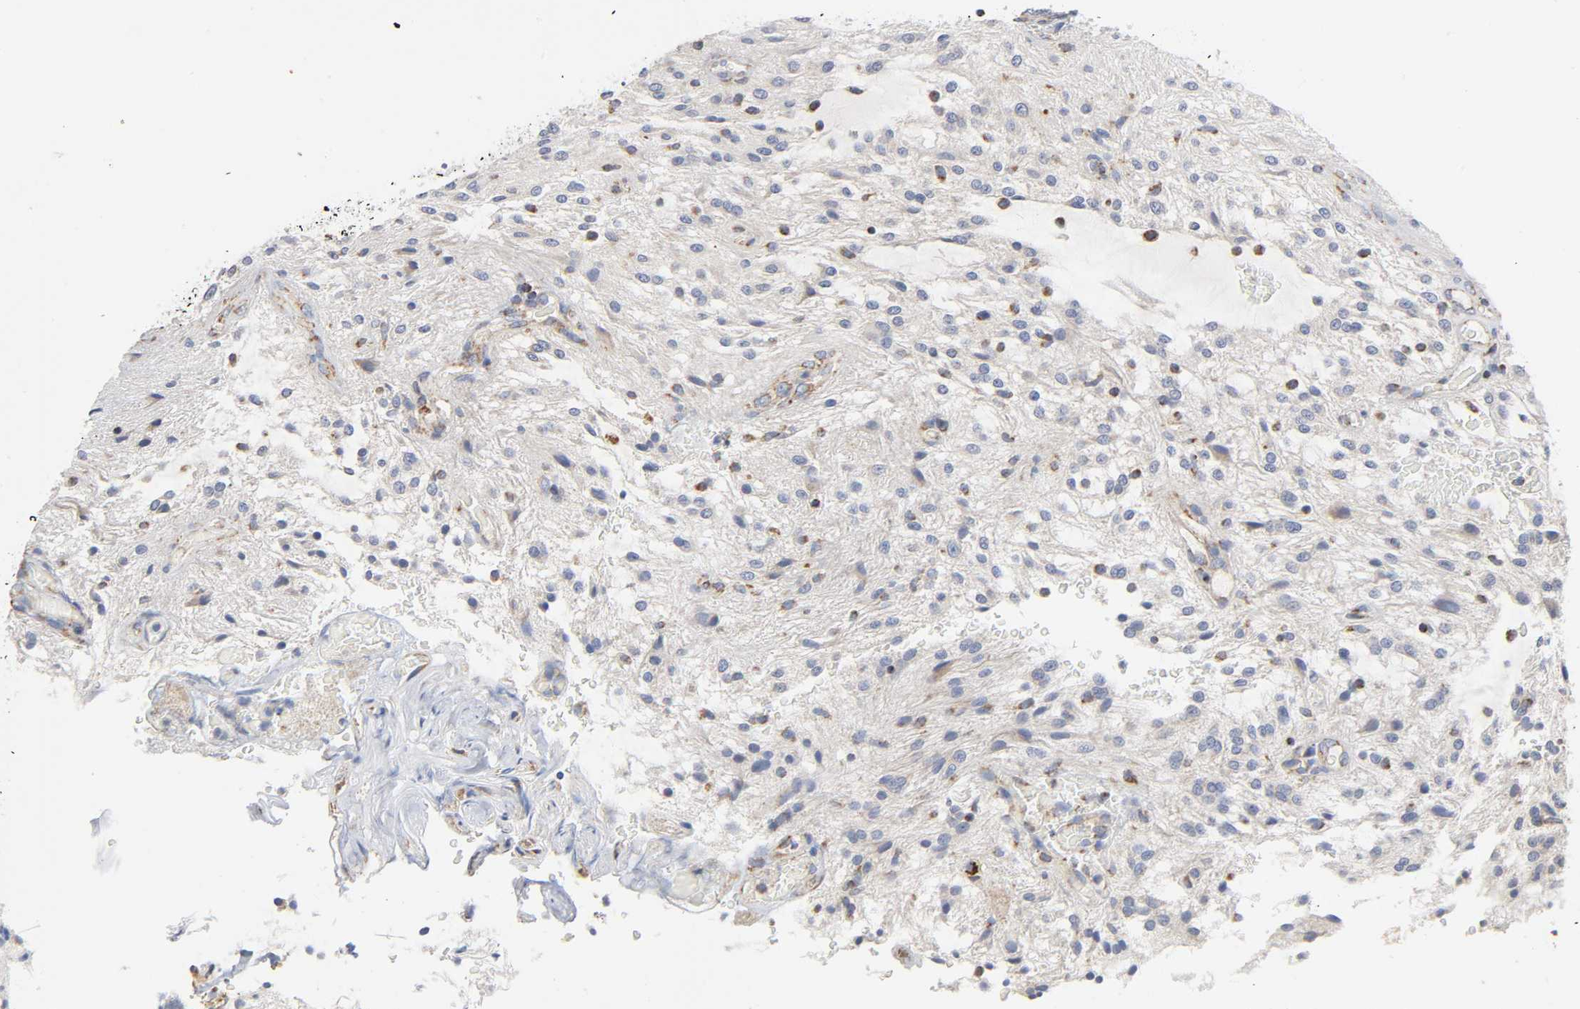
{"staining": {"intensity": "moderate", "quantity": "<25%", "location": "cytoplasmic/membranous"}, "tissue": "glioma", "cell_type": "Tumor cells", "image_type": "cancer", "snomed": [{"axis": "morphology", "description": "Glioma, malignant, NOS"}, {"axis": "topography", "description": "Cerebellum"}], "caption": "Protein analysis of glioma tissue reveals moderate cytoplasmic/membranous staining in approximately <25% of tumor cells. The staining was performed using DAB (3,3'-diaminobenzidine), with brown indicating positive protein expression. Nuclei are stained blue with hematoxylin.", "gene": "BAK1", "patient": {"sex": "female", "age": 10}}